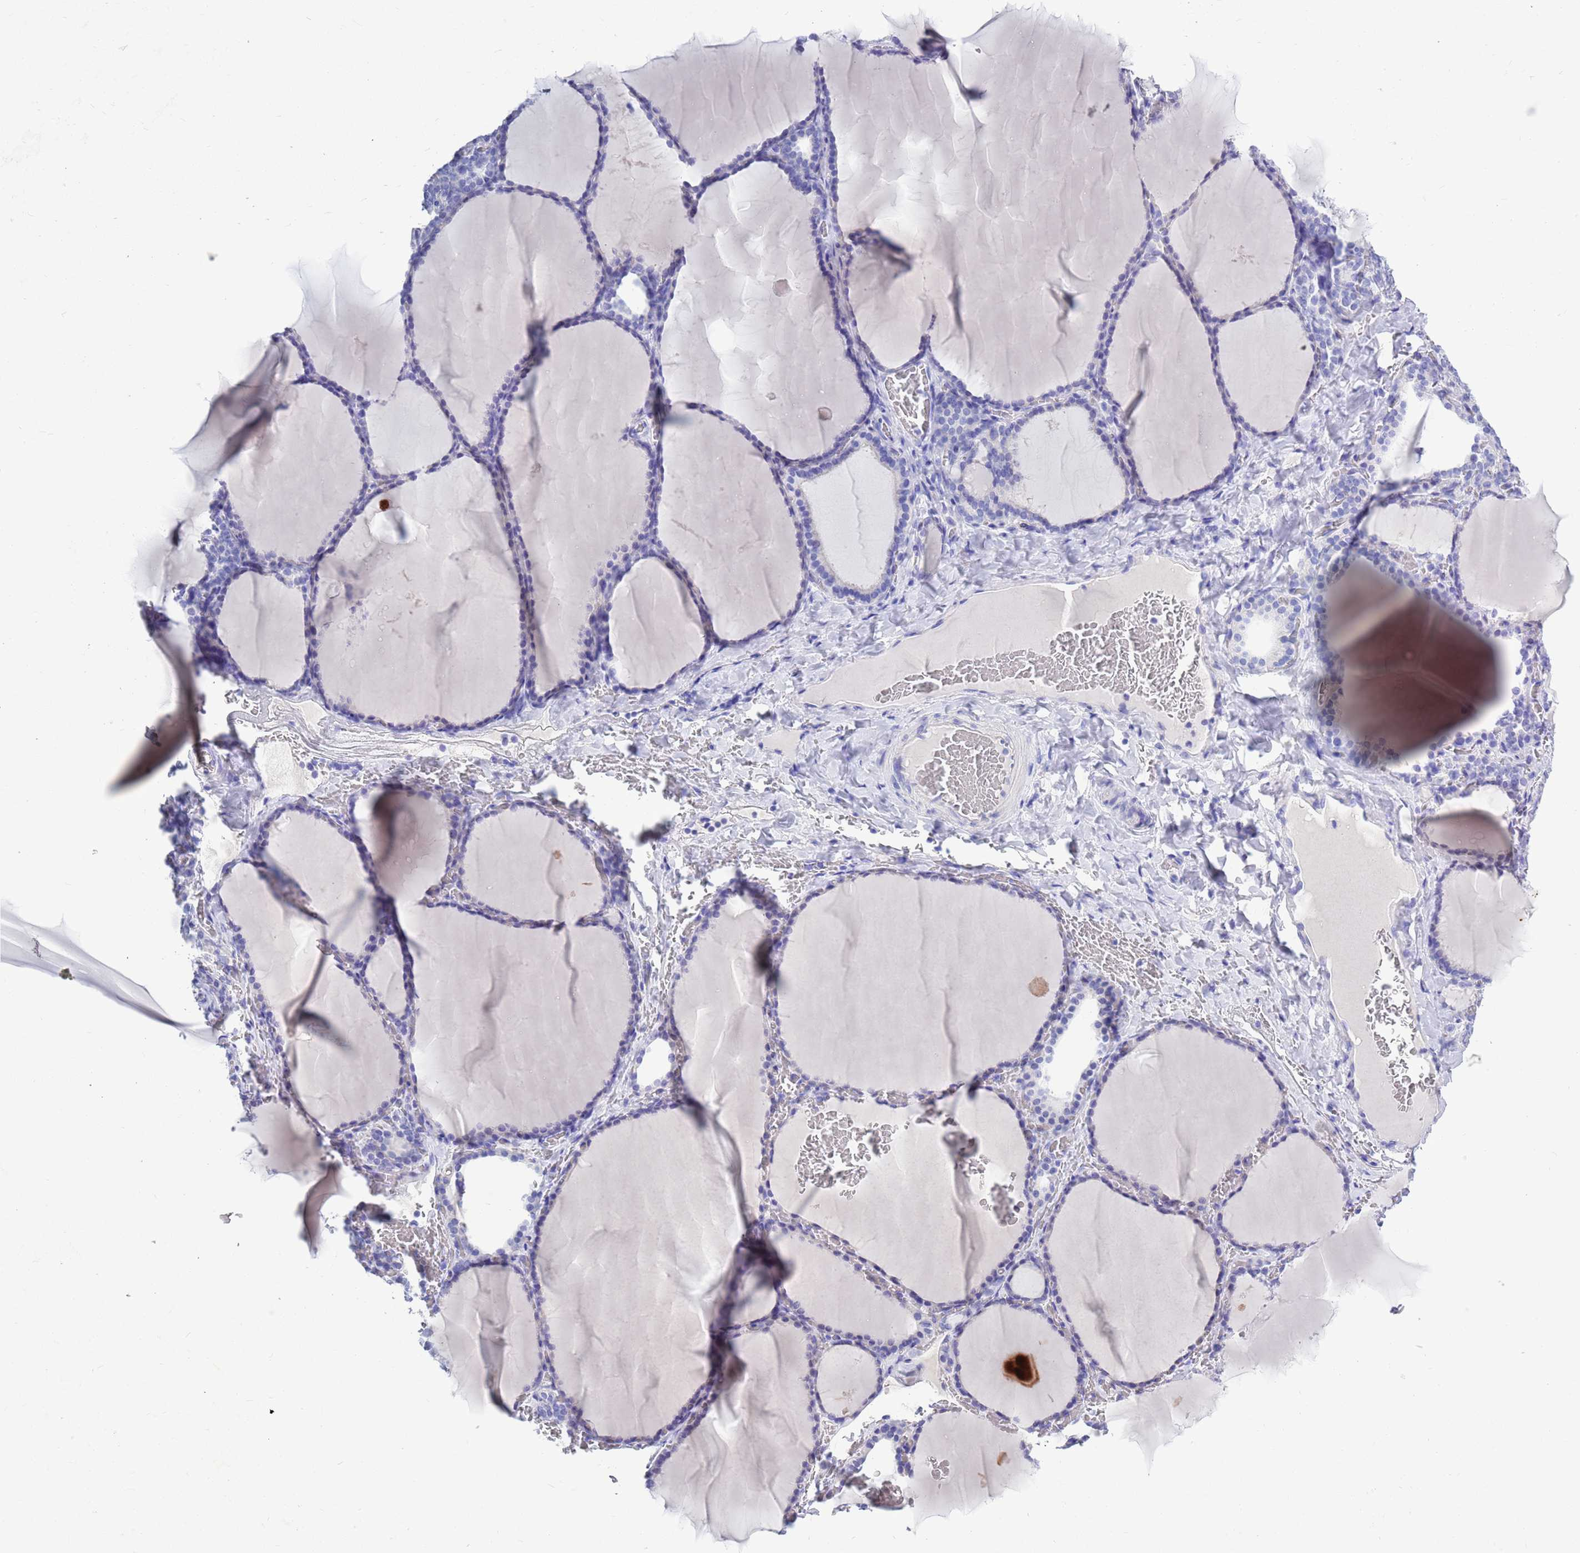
{"staining": {"intensity": "negative", "quantity": "none", "location": "none"}, "tissue": "thyroid gland", "cell_type": "Glandular cells", "image_type": "normal", "snomed": [{"axis": "morphology", "description": "Normal tissue, NOS"}, {"axis": "topography", "description": "Thyroid gland"}], "caption": "Immunohistochemical staining of normal thyroid gland reveals no significant positivity in glandular cells.", "gene": "MTMR2", "patient": {"sex": "female", "age": 39}}